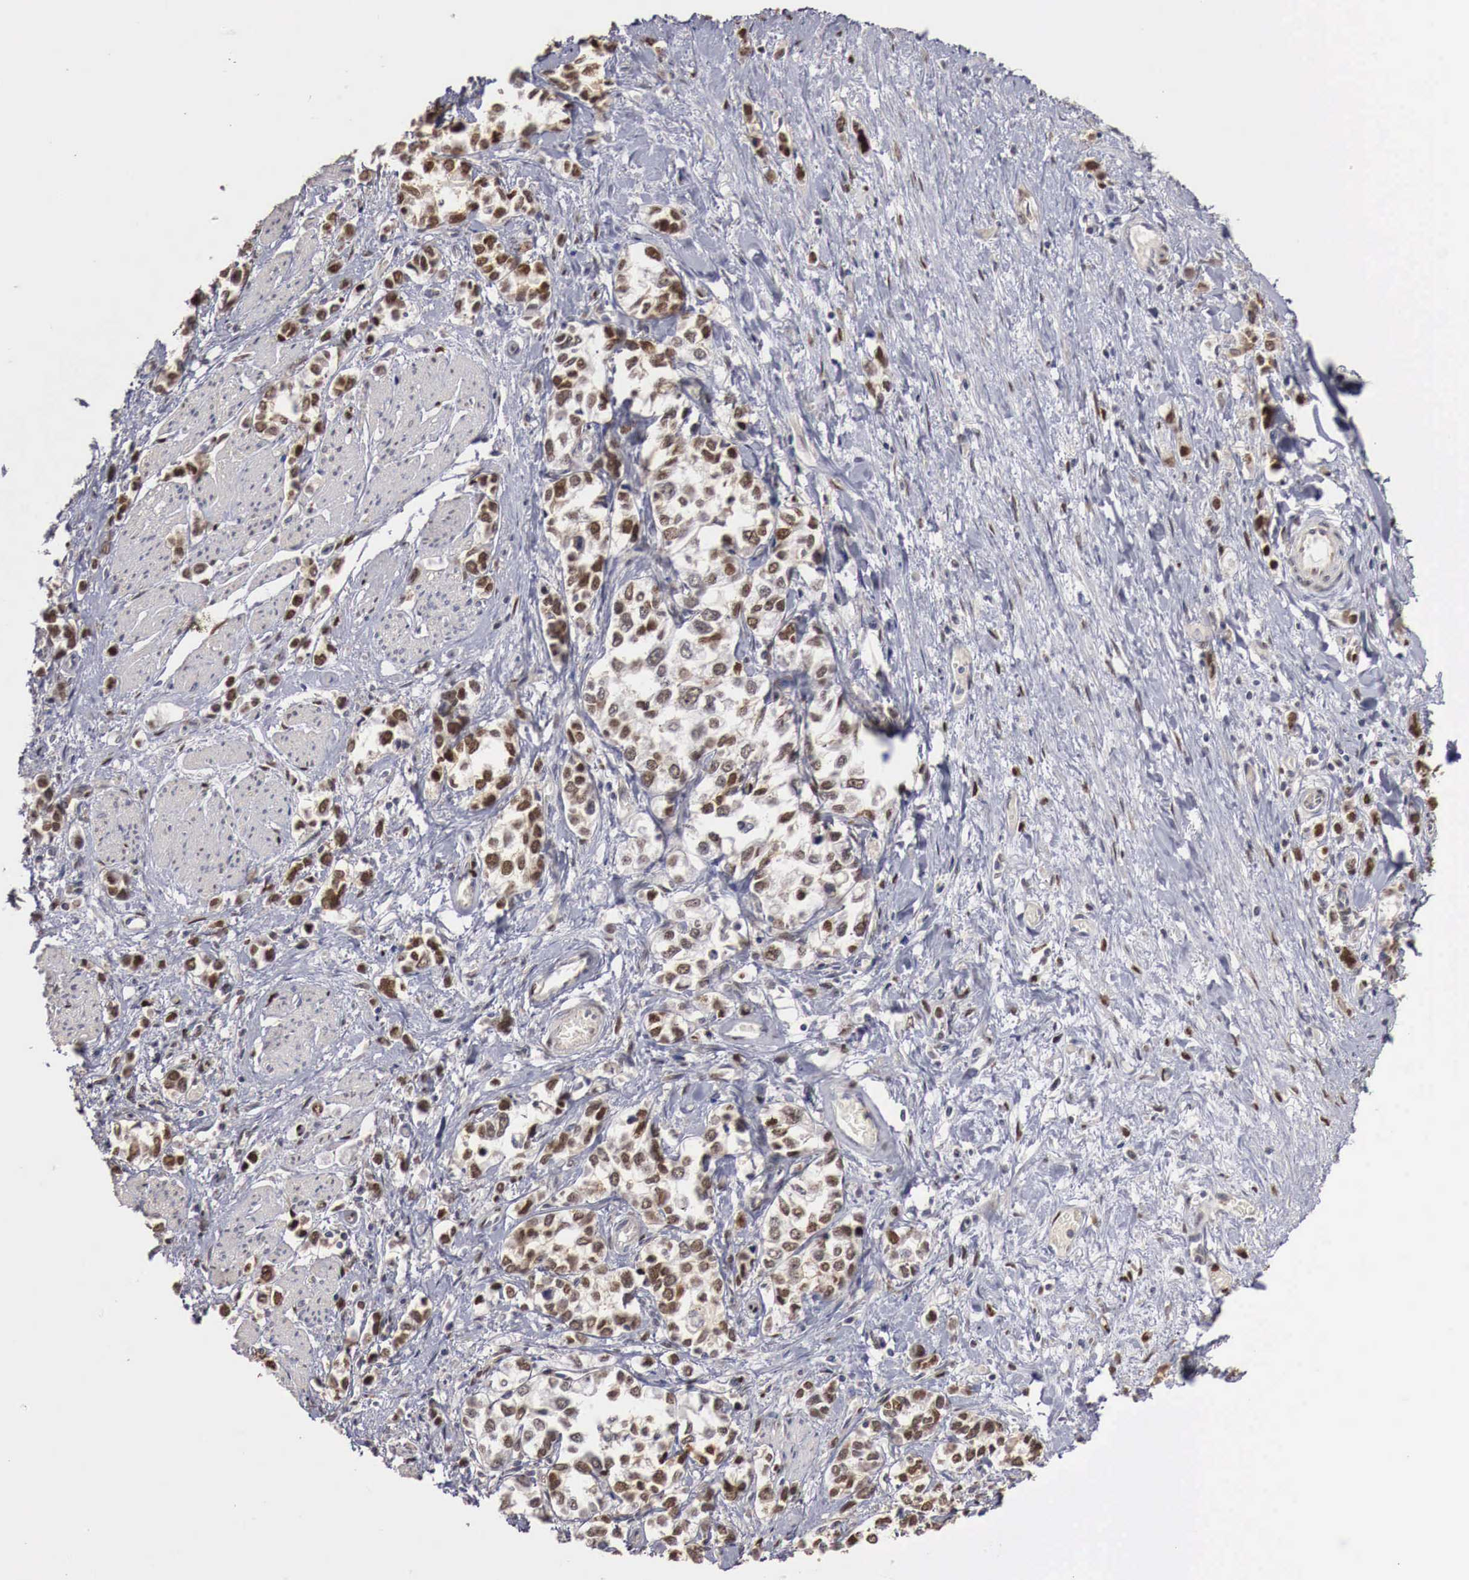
{"staining": {"intensity": "moderate", "quantity": "25%-75%", "location": "nuclear"}, "tissue": "stomach cancer", "cell_type": "Tumor cells", "image_type": "cancer", "snomed": [{"axis": "morphology", "description": "Adenocarcinoma, NOS"}, {"axis": "topography", "description": "Stomach, upper"}], "caption": "Immunohistochemical staining of human stomach cancer (adenocarcinoma) displays medium levels of moderate nuclear protein positivity in about 25%-75% of tumor cells.", "gene": "KHDRBS2", "patient": {"sex": "male", "age": 76}}